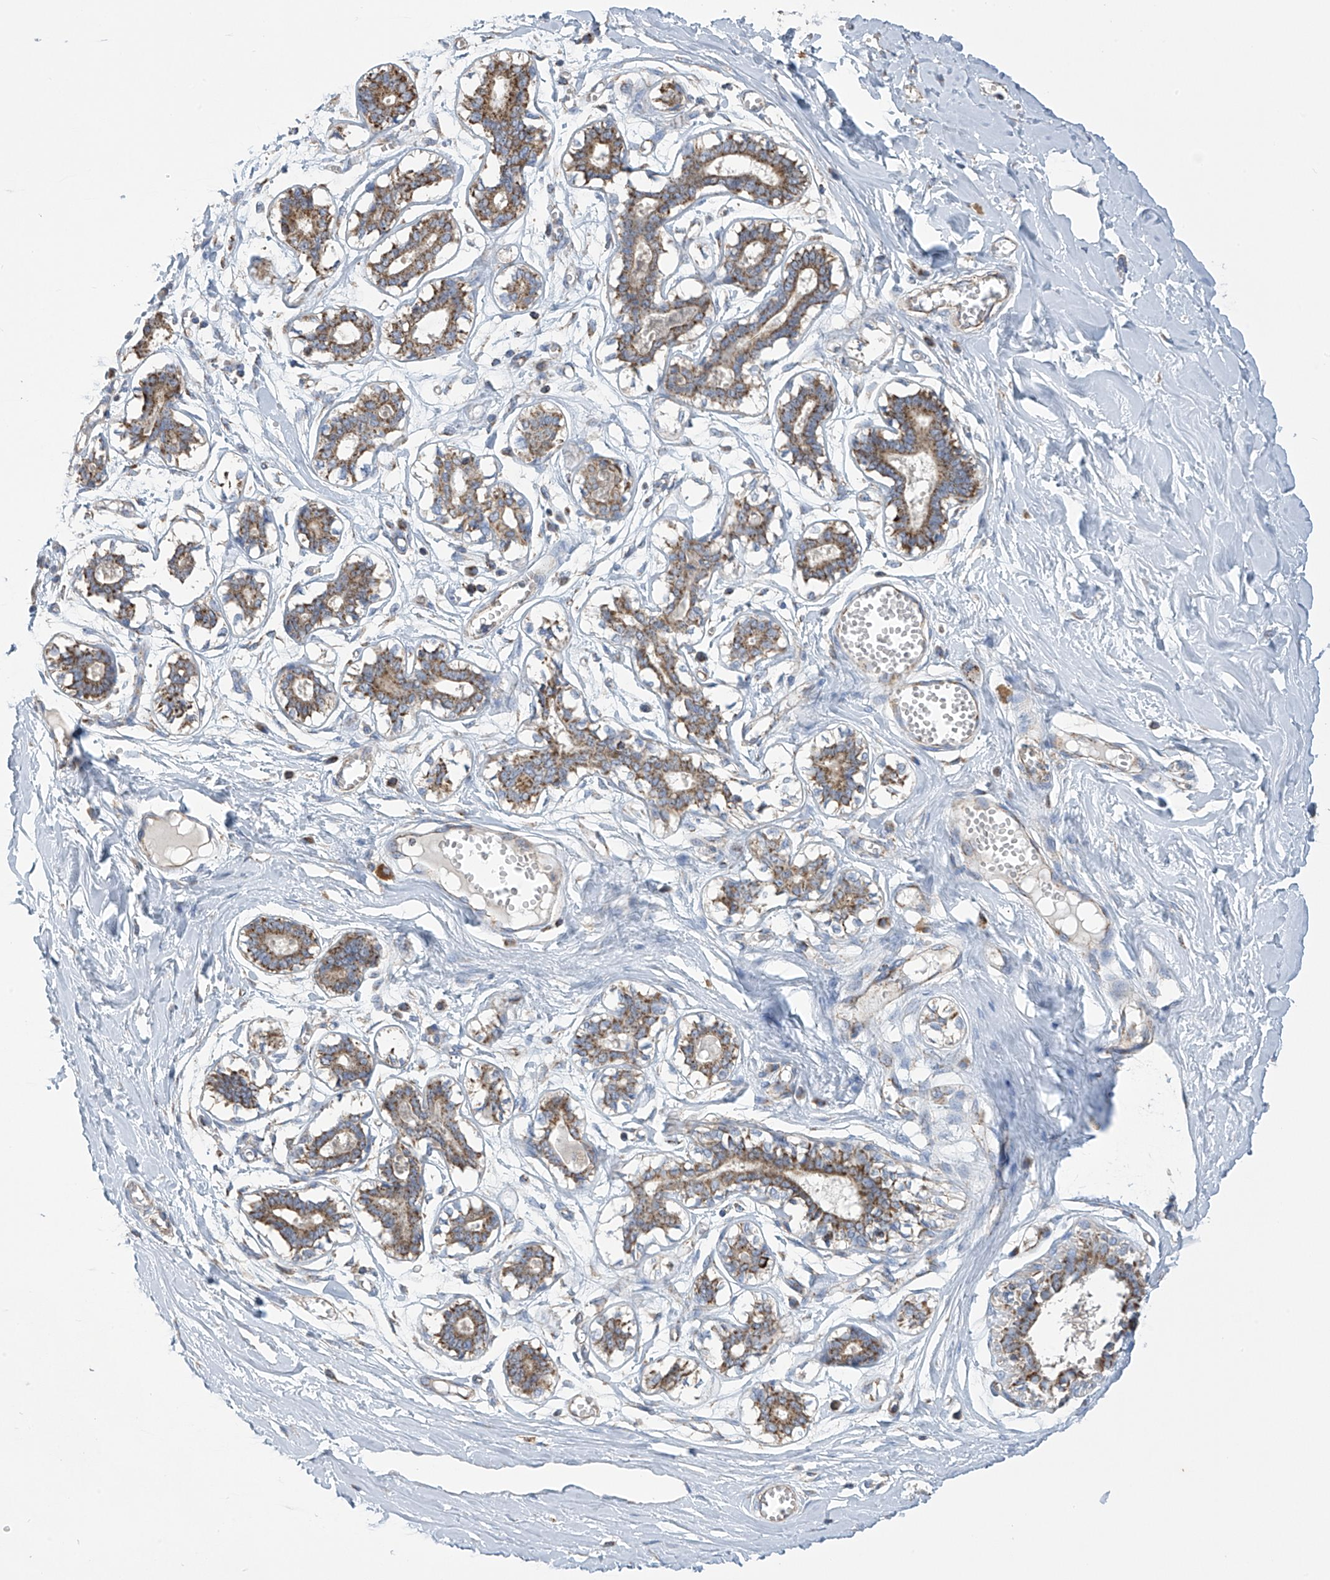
{"staining": {"intensity": "negative", "quantity": "none", "location": "none"}, "tissue": "breast", "cell_type": "Adipocytes", "image_type": "normal", "snomed": [{"axis": "morphology", "description": "Normal tissue, NOS"}, {"axis": "topography", "description": "Breast"}], "caption": "DAB (3,3'-diaminobenzidine) immunohistochemical staining of unremarkable breast shows no significant expression in adipocytes. (DAB IHC visualized using brightfield microscopy, high magnification).", "gene": "PNPT1", "patient": {"sex": "female", "age": 27}}